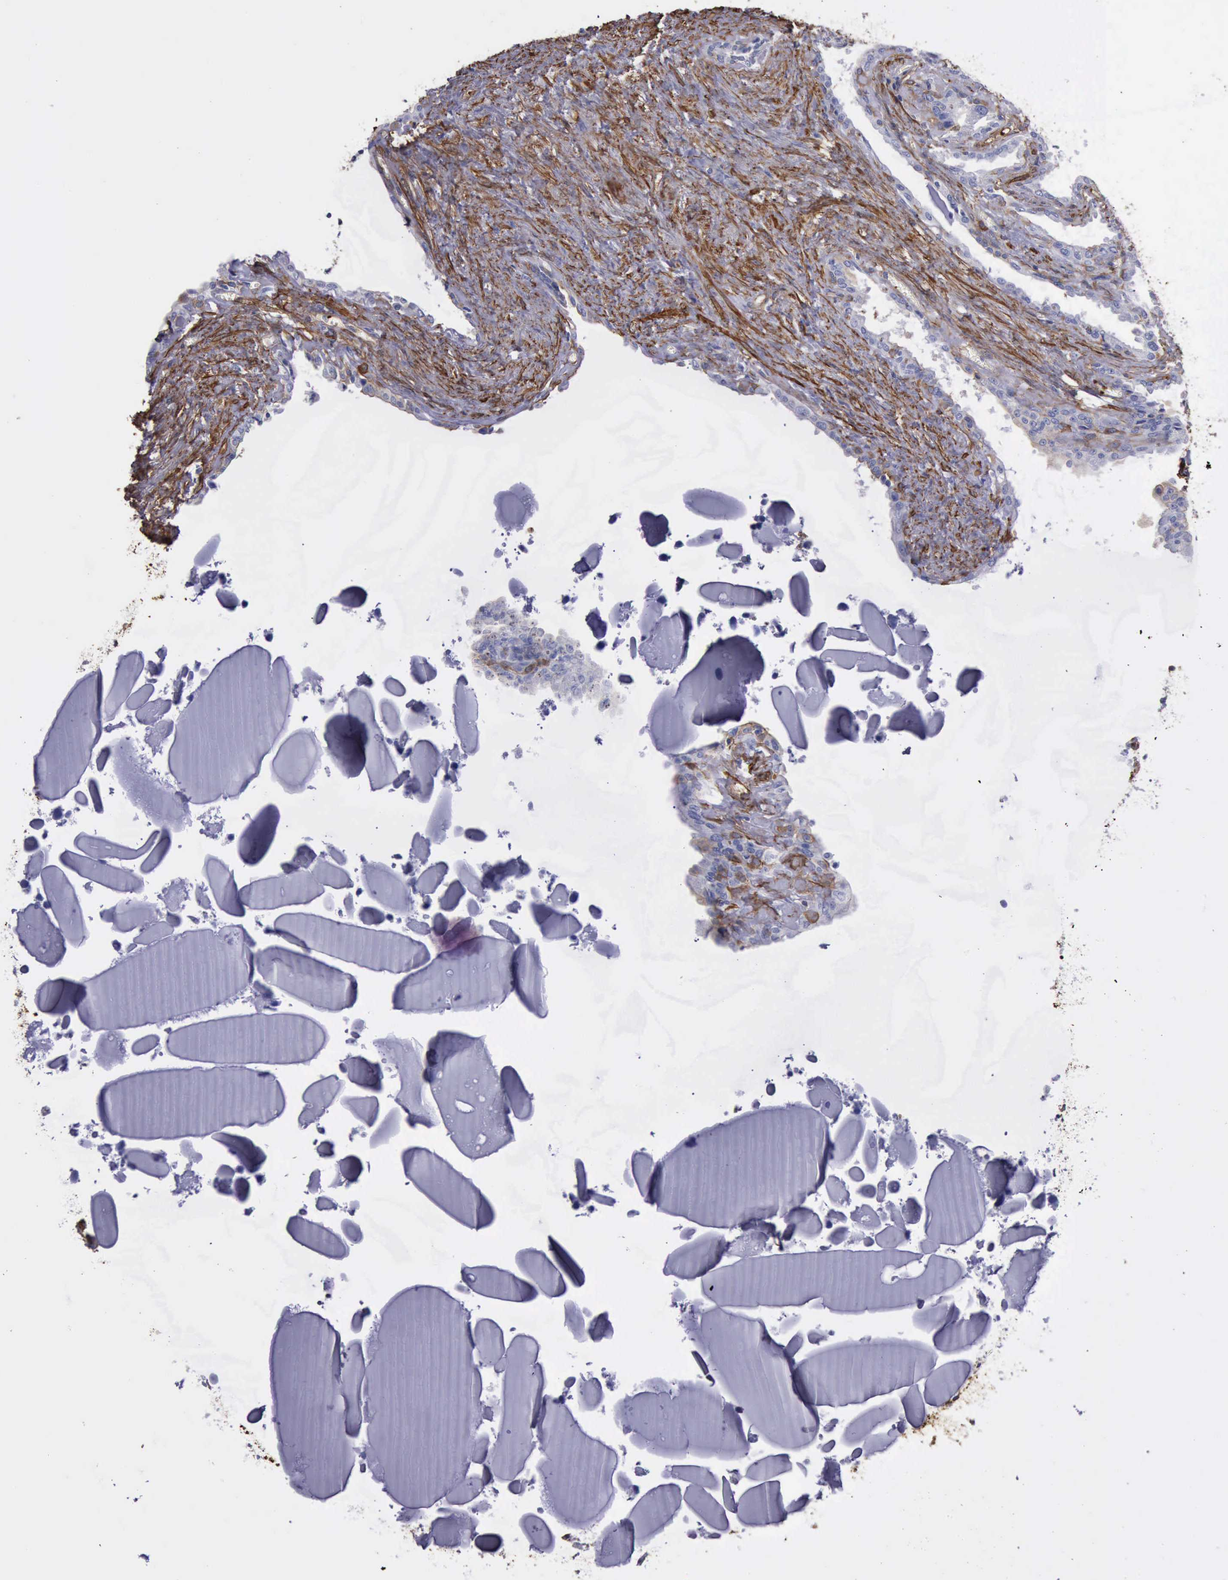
{"staining": {"intensity": "weak", "quantity": "<25%", "location": "cytoplasmic/membranous"}, "tissue": "seminal vesicle", "cell_type": "Glandular cells", "image_type": "normal", "snomed": [{"axis": "morphology", "description": "Normal tissue, NOS"}, {"axis": "morphology", "description": "Inflammation, NOS"}, {"axis": "topography", "description": "Urinary bladder"}, {"axis": "topography", "description": "Prostate"}, {"axis": "topography", "description": "Seminal veicle"}], "caption": "DAB immunohistochemical staining of unremarkable human seminal vesicle displays no significant positivity in glandular cells. (IHC, brightfield microscopy, high magnification).", "gene": "FLNA", "patient": {"sex": "male", "age": 82}}